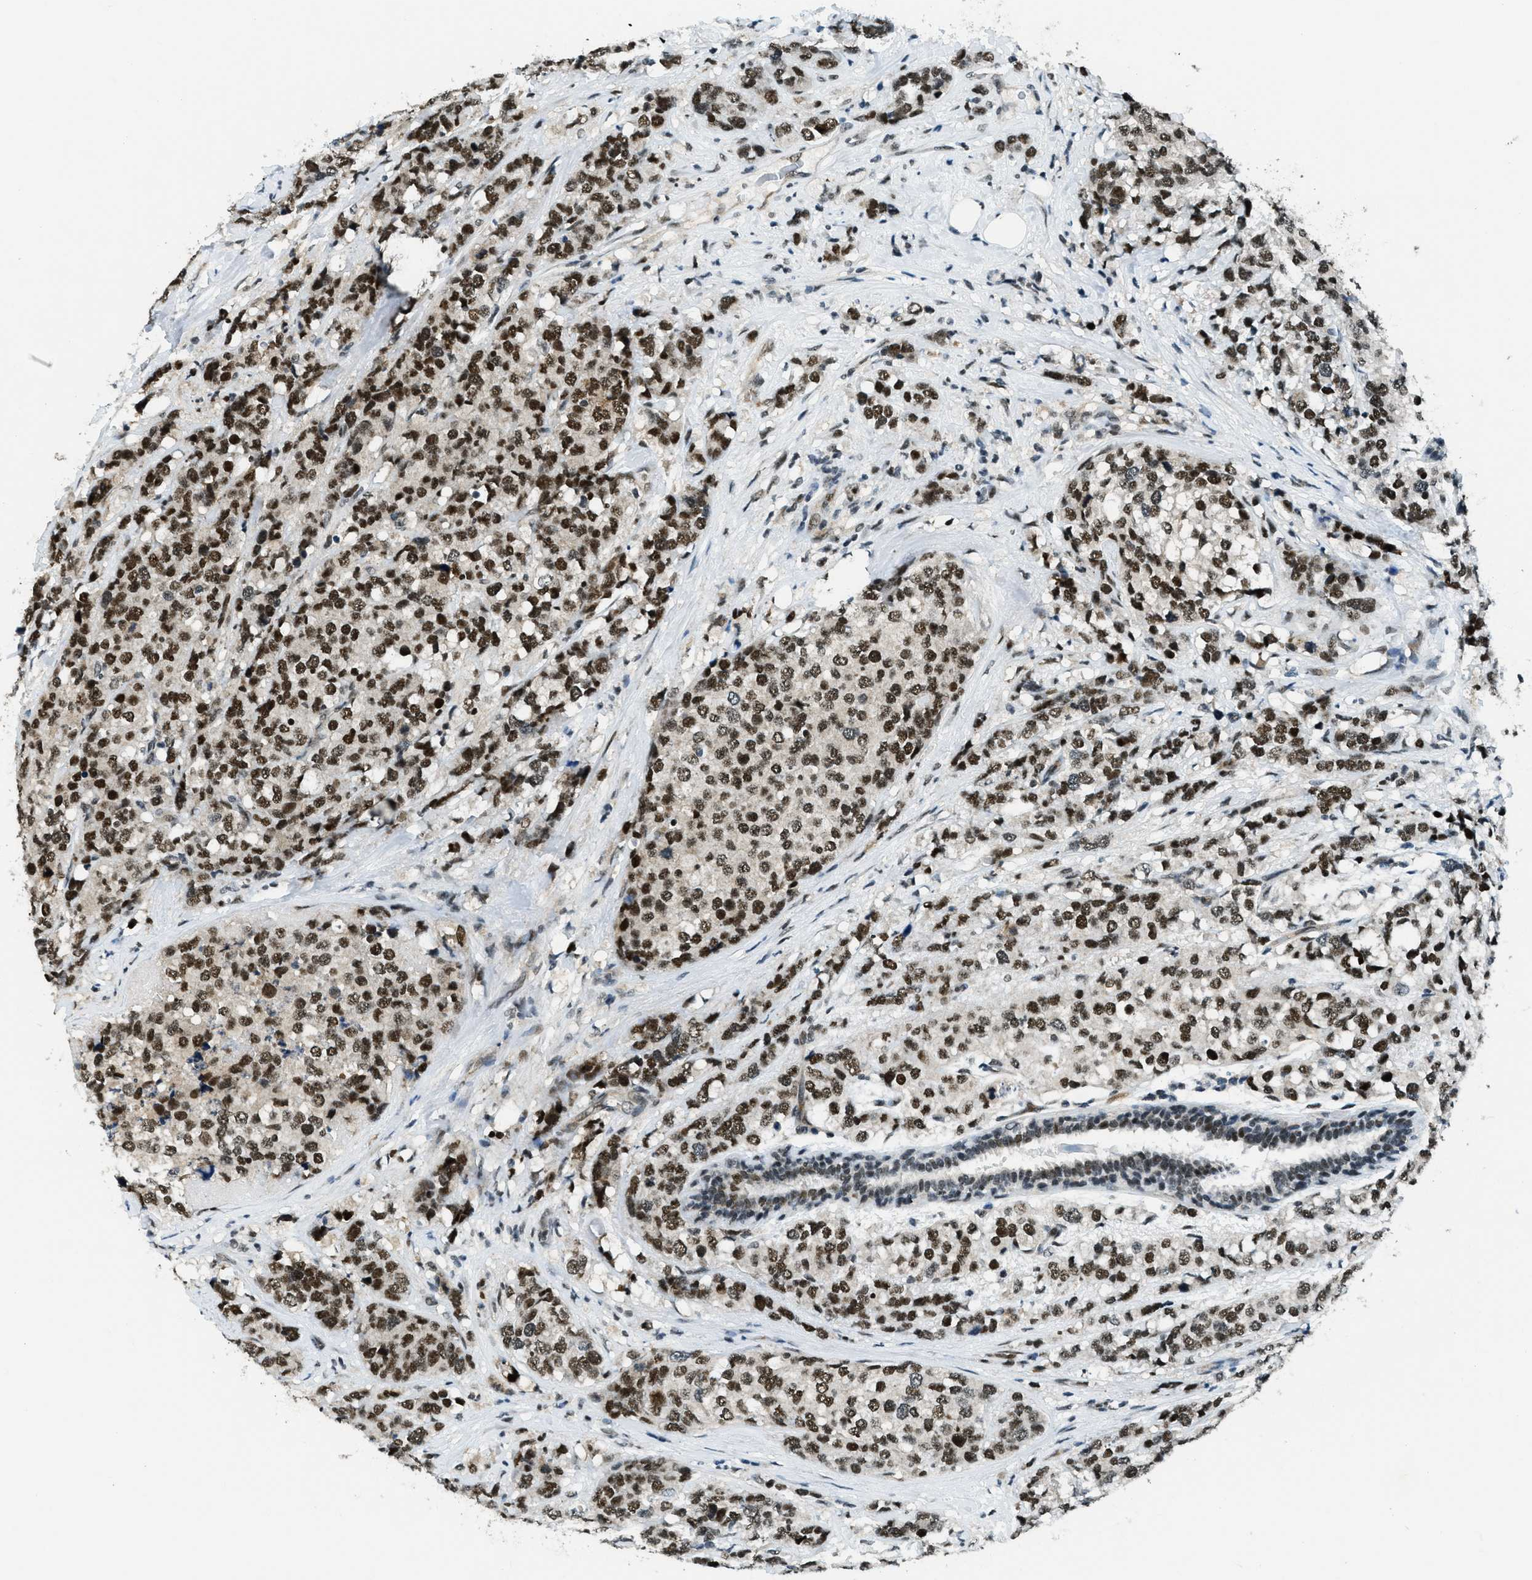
{"staining": {"intensity": "strong", "quantity": ">75%", "location": "nuclear"}, "tissue": "breast cancer", "cell_type": "Tumor cells", "image_type": "cancer", "snomed": [{"axis": "morphology", "description": "Lobular carcinoma"}, {"axis": "topography", "description": "Breast"}], "caption": "Approximately >75% of tumor cells in breast cancer display strong nuclear protein expression as visualized by brown immunohistochemical staining.", "gene": "KLF6", "patient": {"sex": "female", "age": 59}}